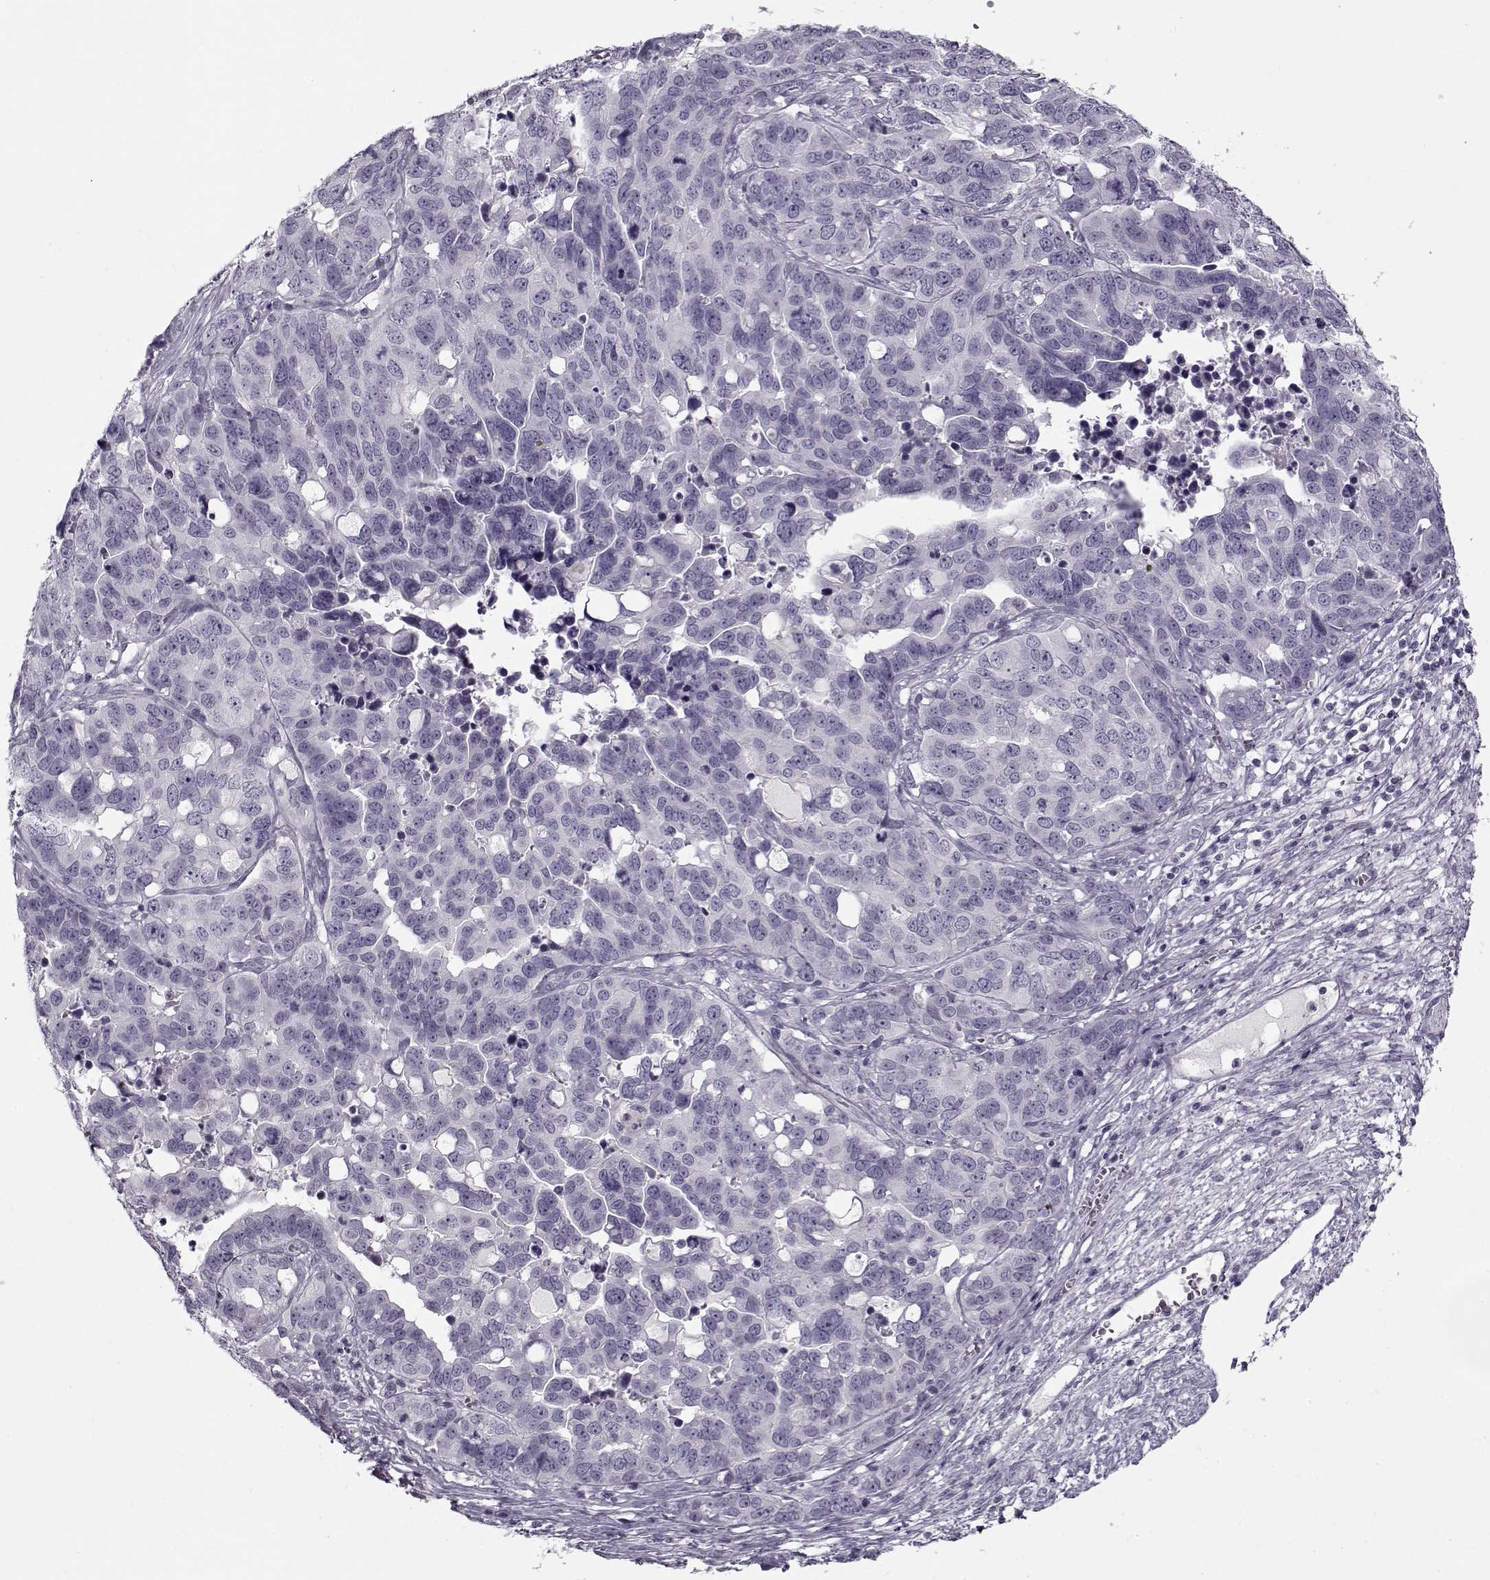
{"staining": {"intensity": "negative", "quantity": "none", "location": "none"}, "tissue": "ovarian cancer", "cell_type": "Tumor cells", "image_type": "cancer", "snomed": [{"axis": "morphology", "description": "Carcinoma, endometroid"}, {"axis": "topography", "description": "Ovary"}], "caption": "IHC photomicrograph of neoplastic tissue: endometroid carcinoma (ovarian) stained with DAB (3,3'-diaminobenzidine) shows no significant protein staining in tumor cells.", "gene": "PNMT", "patient": {"sex": "female", "age": 78}}